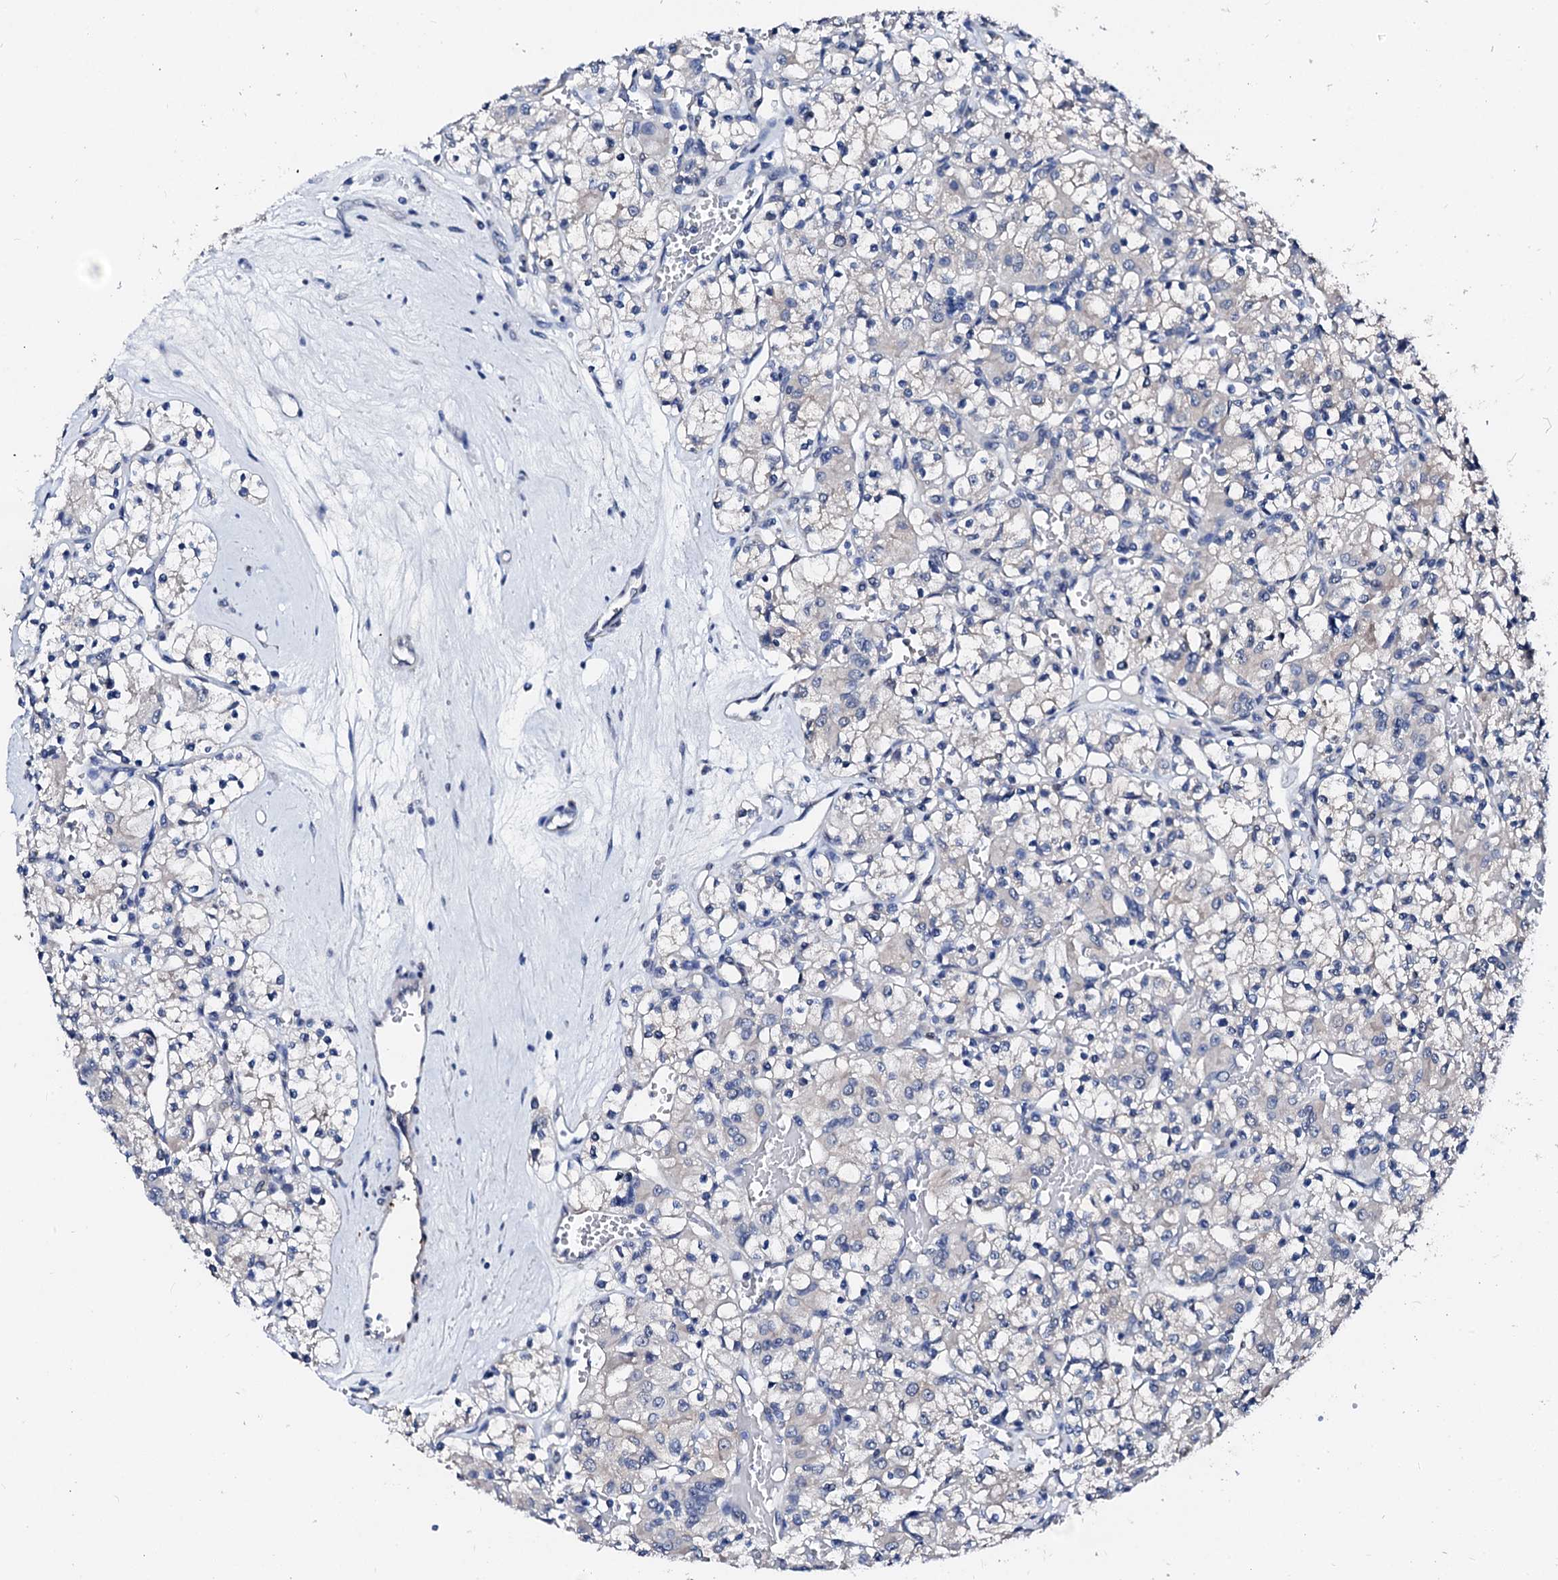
{"staining": {"intensity": "negative", "quantity": "none", "location": "none"}, "tissue": "renal cancer", "cell_type": "Tumor cells", "image_type": "cancer", "snomed": [{"axis": "morphology", "description": "Adenocarcinoma, NOS"}, {"axis": "topography", "description": "Kidney"}], "caption": "This is an immunohistochemistry image of human adenocarcinoma (renal). There is no positivity in tumor cells.", "gene": "CSN2", "patient": {"sex": "female", "age": 59}}